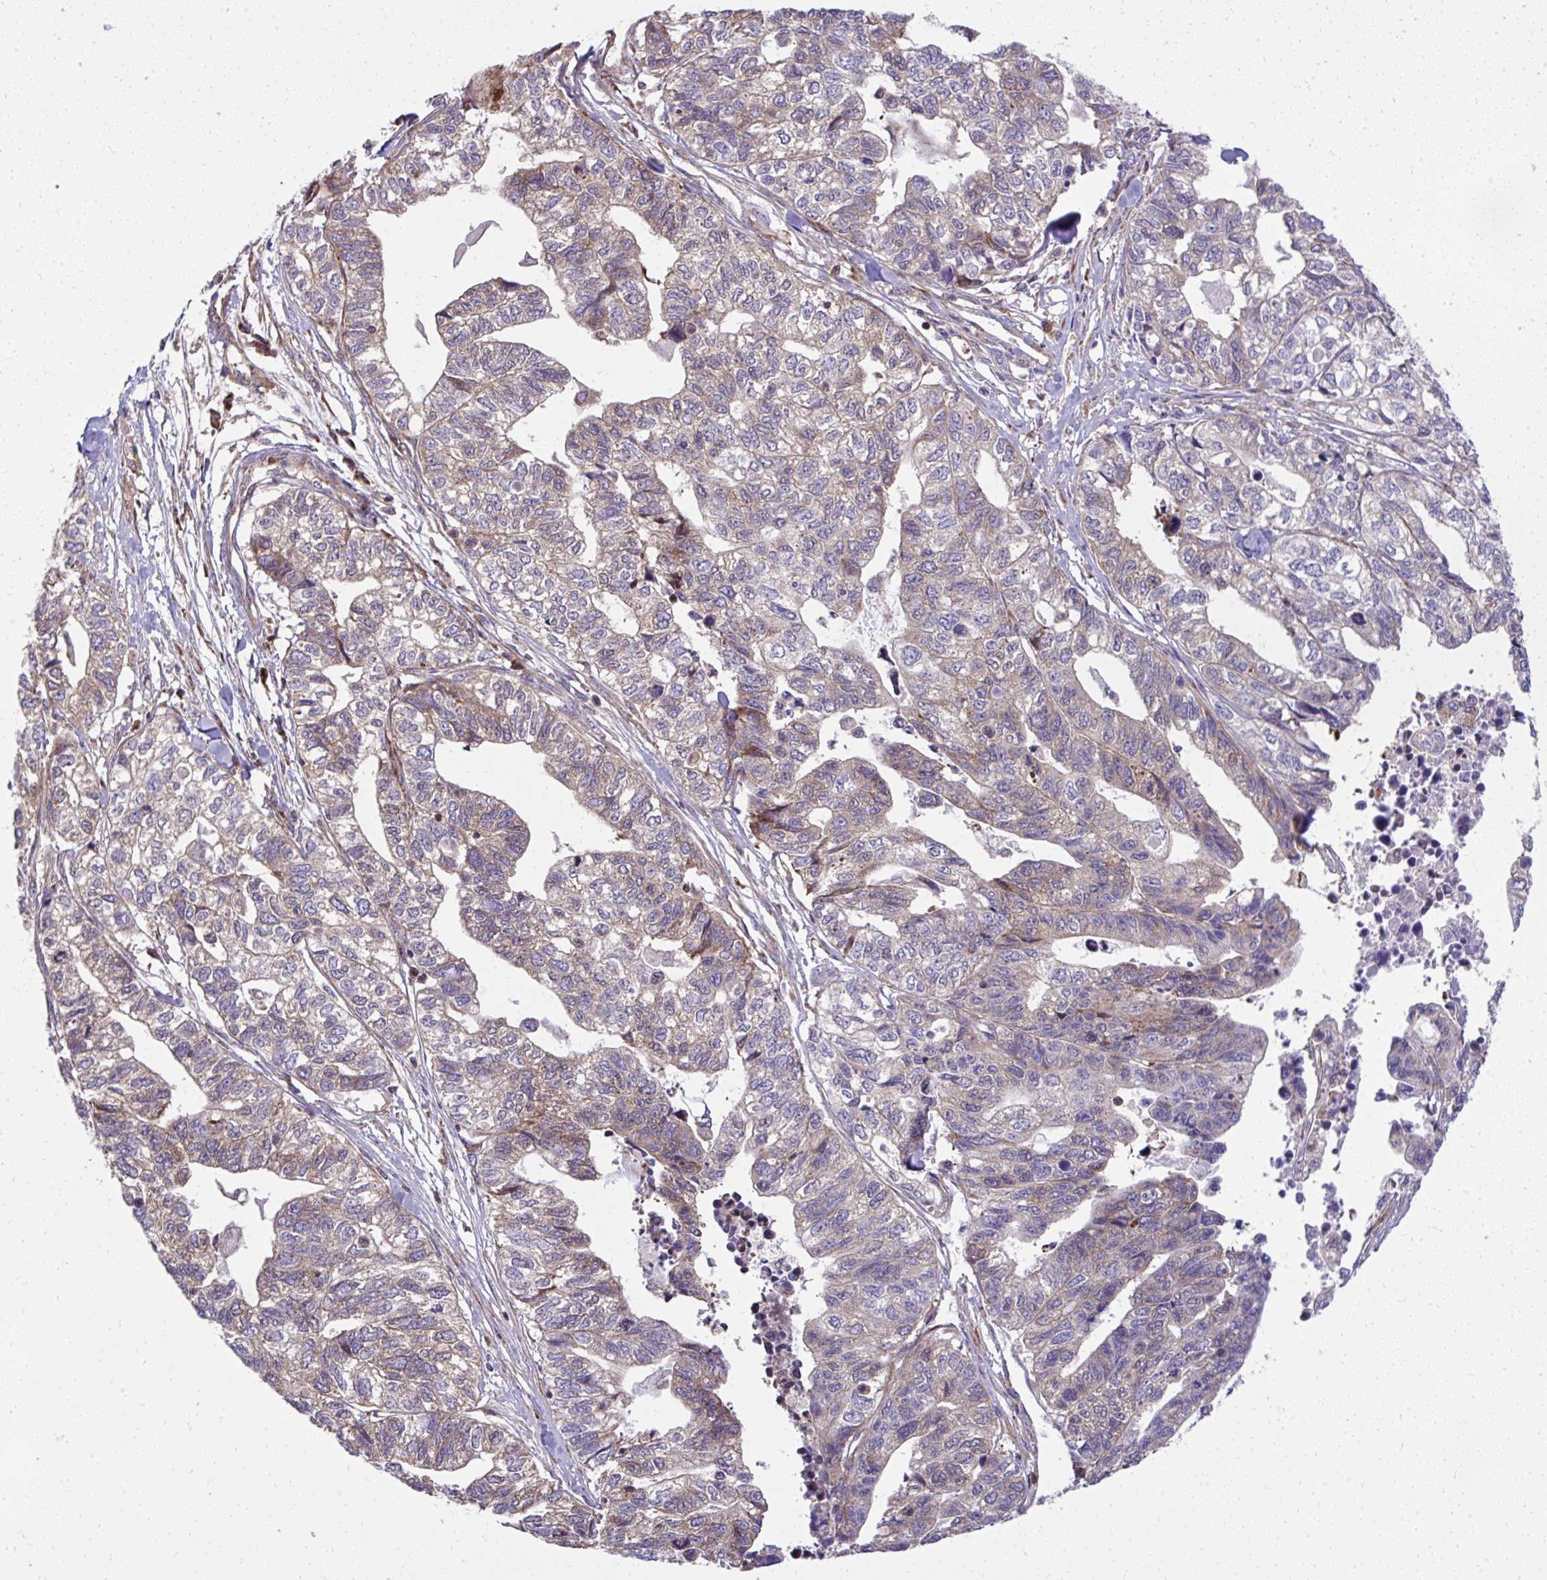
{"staining": {"intensity": "weak", "quantity": "<25%", "location": "cytoplasmic/membranous"}, "tissue": "stomach cancer", "cell_type": "Tumor cells", "image_type": "cancer", "snomed": [{"axis": "morphology", "description": "Adenocarcinoma, NOS"}, {"axis": "topography", "description": "Stomach, upper"}], "caption": "Human adenocarcinoma (stomach) stained for a protein using immunohistochemistry displays no positivity in tumor cells.", "gene": "NMNAT3", "patient": {"sex": "female", "age": 67}}